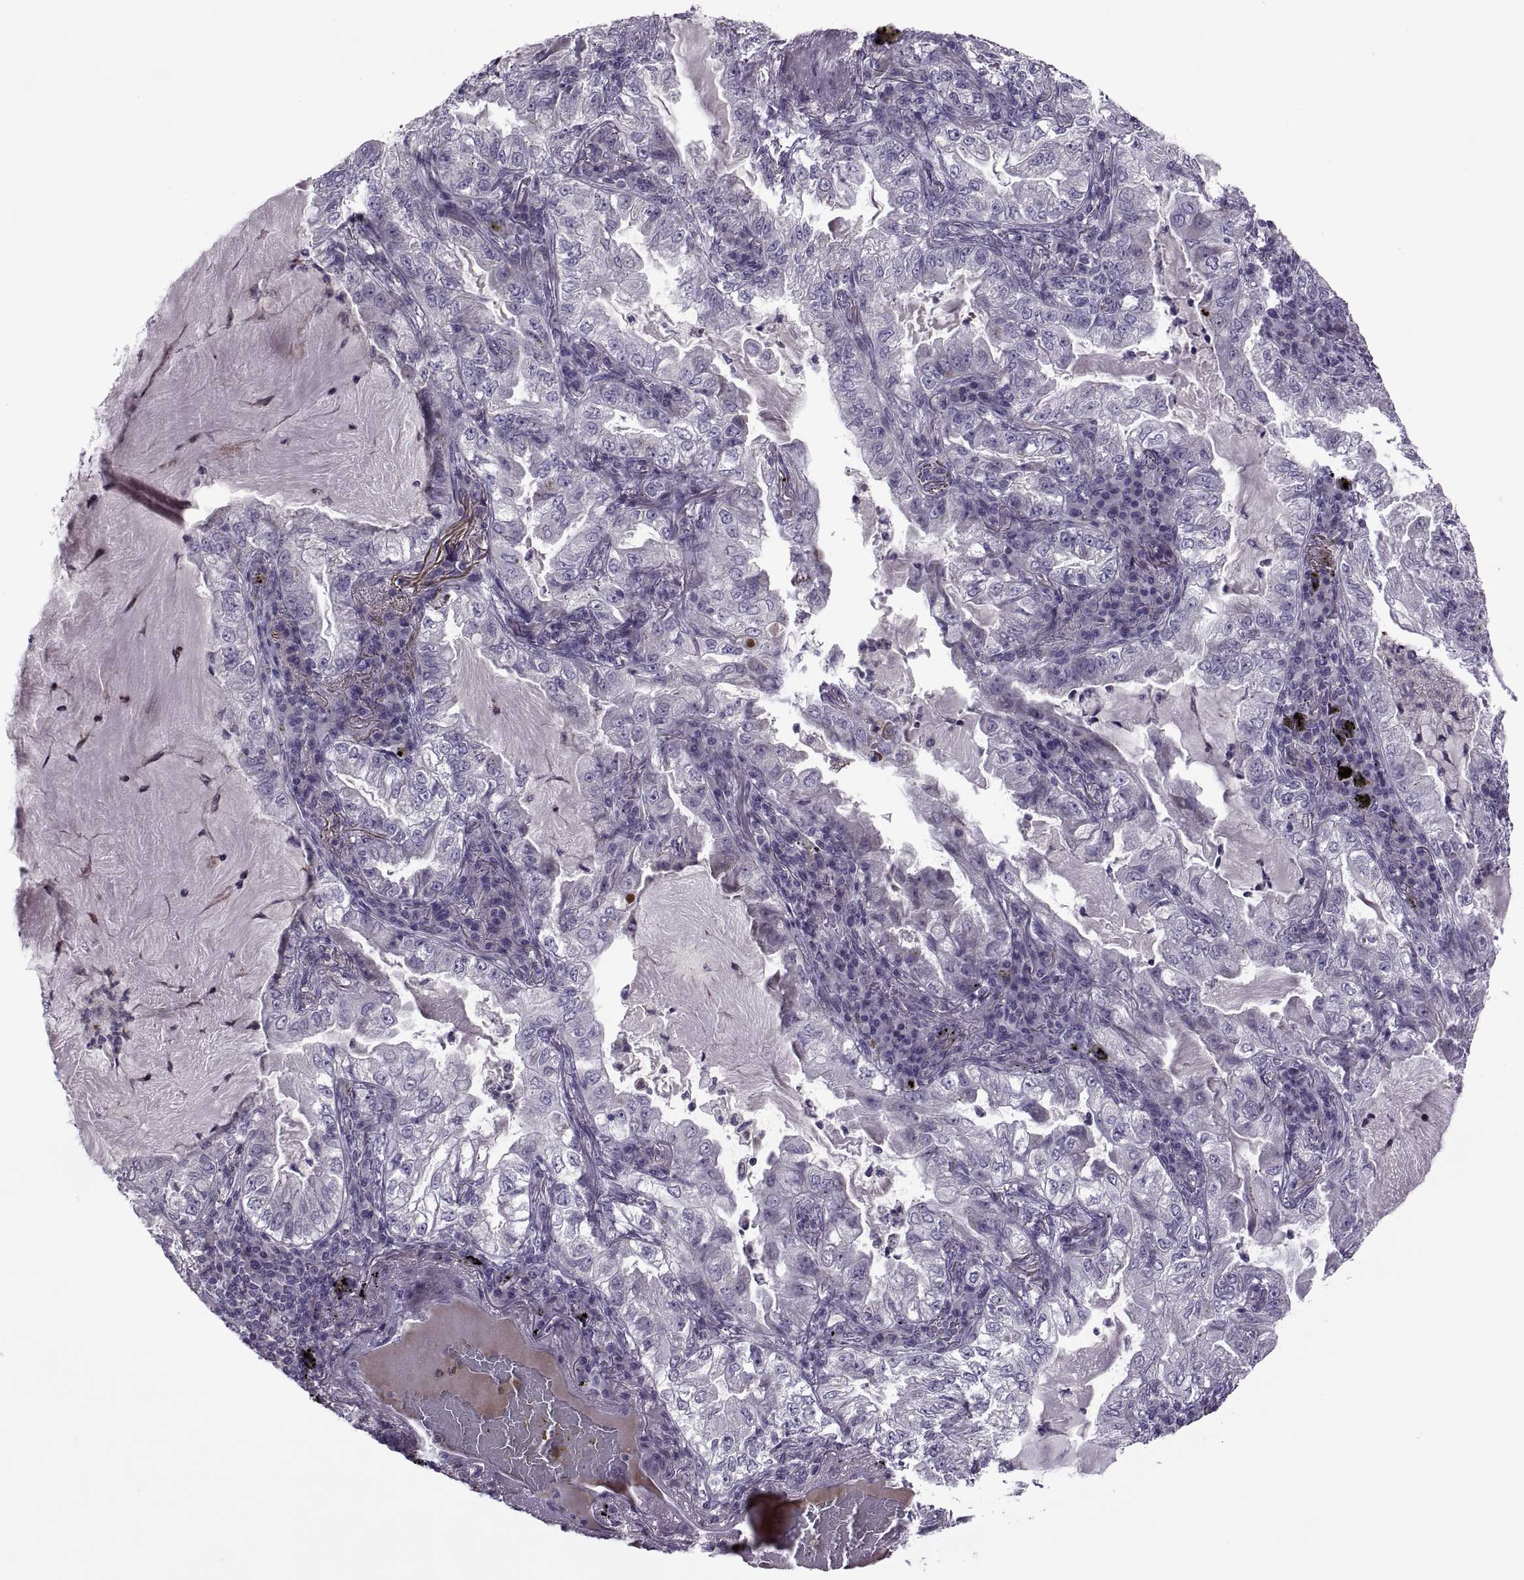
{"staining": {"intensity": "negative", "quantity": "none", "location": "none"}, "tissue": "lung cancer", "cell_type": "Tumor cells", "image_type": "cancer", "snomed": [{"axis": "morphology", "description": "Adenocarcinoma, NOS"}, {"axis": "topography", "description": "Lung"}], "caption": "This is an immunohistochemistry (IHC) image of human lung cancer. There is no expression in tumor cells.", "gene": "ODF3", "patient": {"sex": "female", "age": 73}}